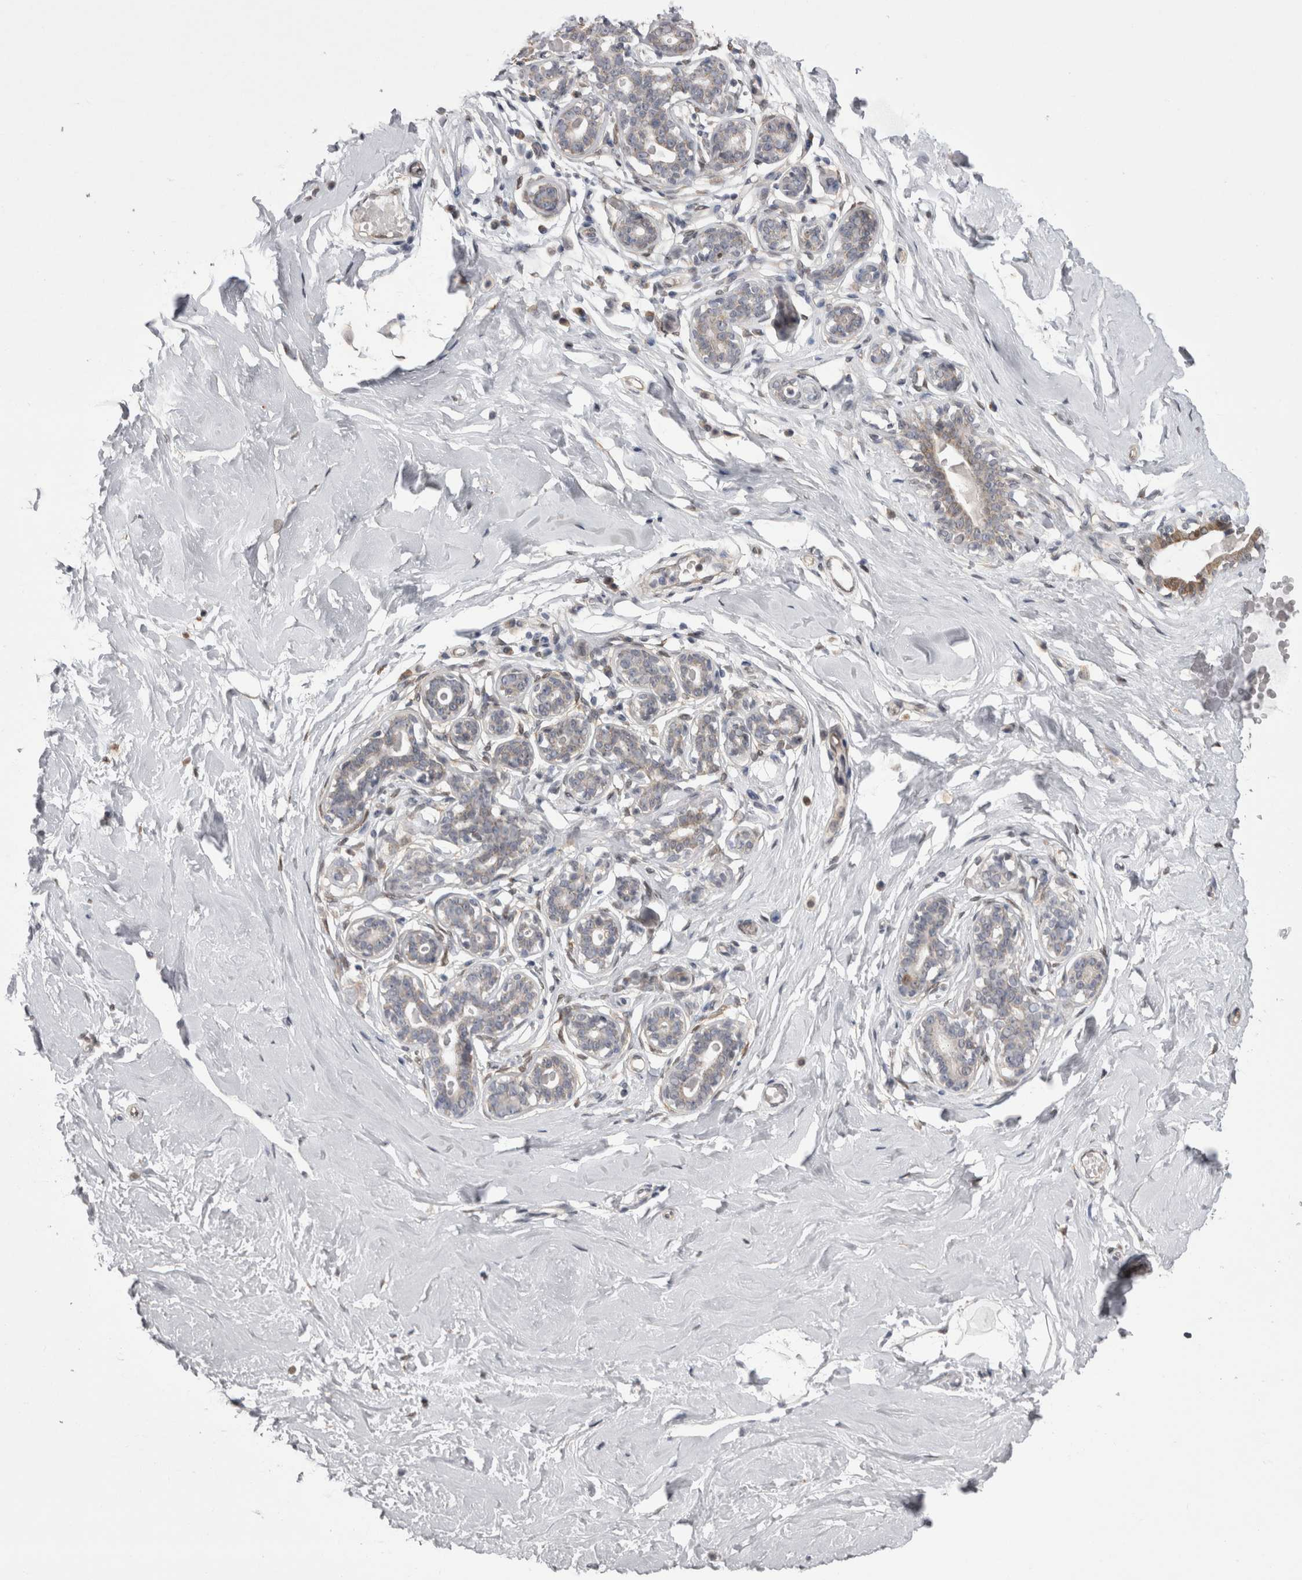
{"staining": {"intensity": "moderate", "quantity": ">75%", "location": "cytoplasmic/membranous"}, "tissue": "breast", "cell_type": "Adipocytes", "image_type": "normal", "snomed": [{"axis": "morphology", "description": "Normal tissue, NOS"}, {"axis": "morphology", "description": "Adenoma, NOS"}, {"axis": "topography", "description": "Breast"}], "caption": "Breast stained with immunohistochemistry (IHC) demonstrates moderate cytoplasmic/membranous positivity in about >75% of adipocytes.", "gene": "CHIC1", "patient": {"sex": "female", "age": 23}}